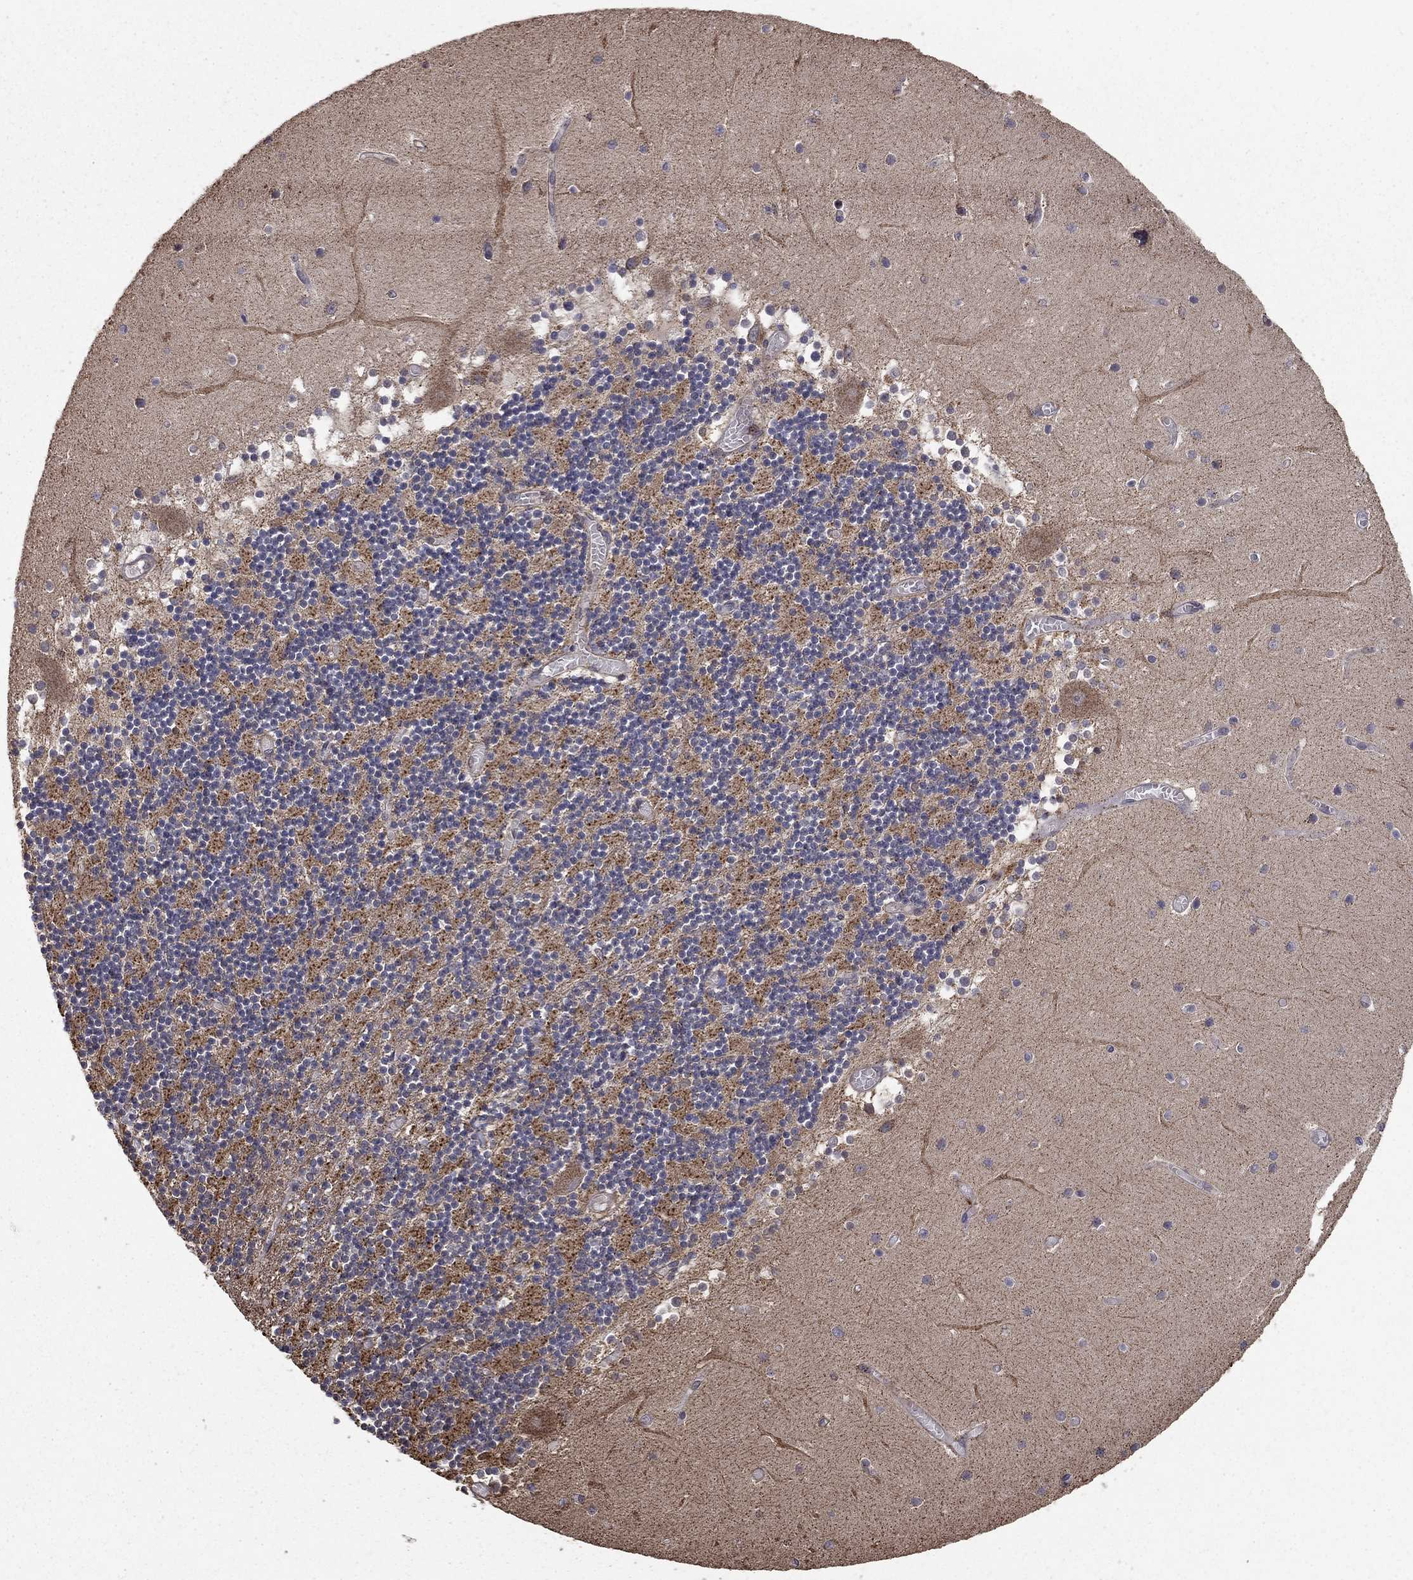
{"staining": {"intensity": "negative", "quantity": "none", "location": "none"}, "tissue": "cerebellum", "cell_type": "Cells in granular layer", "image_type": "normal", "snomed": [{"axis": "morphology", "description": "Normal tissue, NOS"}, {"axis": "topography", "description": "Cerebellum"}], "caption": "Micrograph shows no protein expression in cells in granular layer of benign cerebellum.", "gene": "ACOT13", "patient": {"sex": "female", "age": 28}}